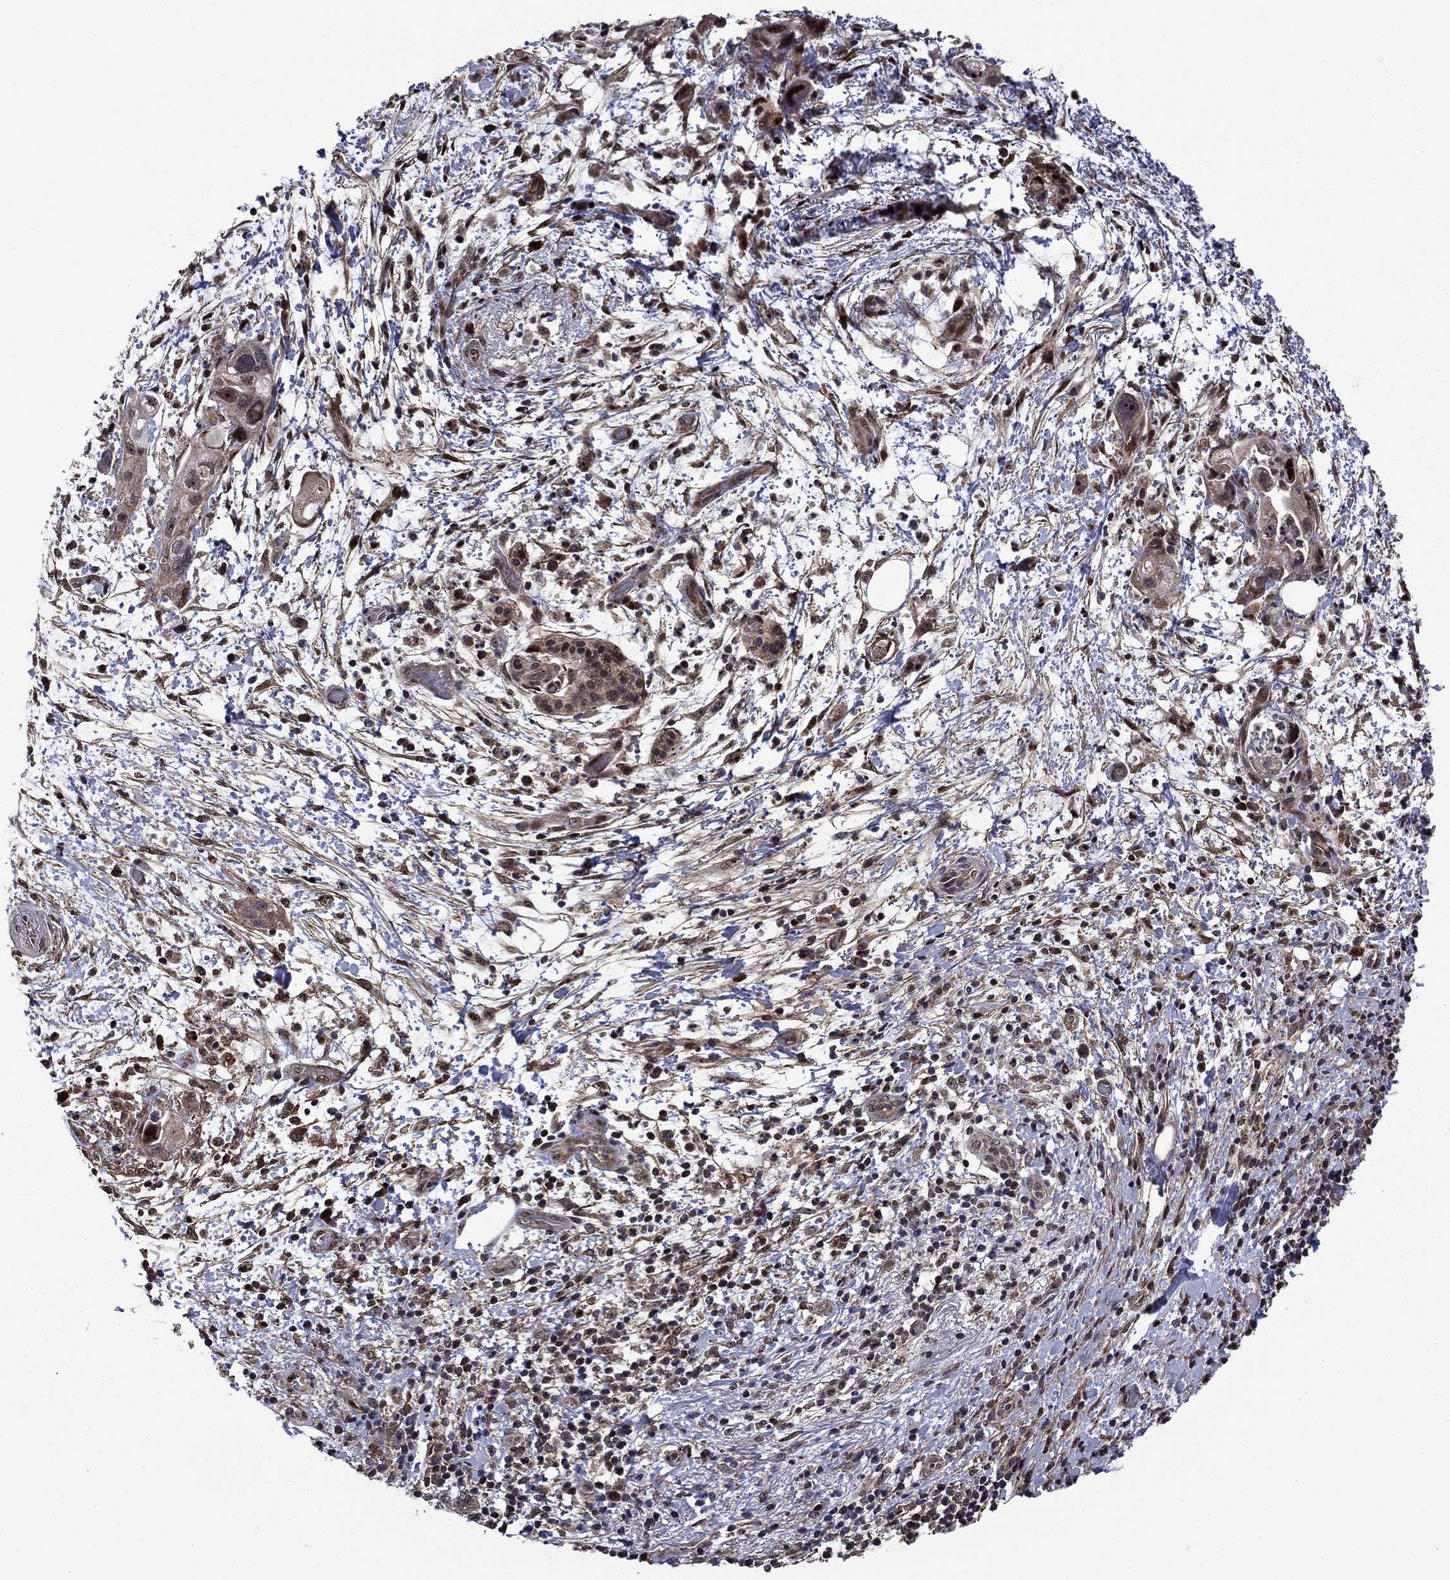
{"staining": {"intensity": "strong", "quantity": "<25%", "location": "cytoplasmic/membranous,nuclear"}, "tissue": "pancreatic cancer", "cell_type": "Tumor cells", "image_type": "cancer", "snomed": [{"axis": "morphology", "description": "Adenocarcinoma, NOS"}, {"axis": "topography", "description": "Pancreas"}], "caption": "Immunohistochemical staining of pancreatic cancer (adenocarcinoma) shows strong cytoplasmic/membranous and nuclear protein staining in about <25% of tumor cells.", "gene": "AGTPBP1", "patient": {"sex": "female", "age": 72}}